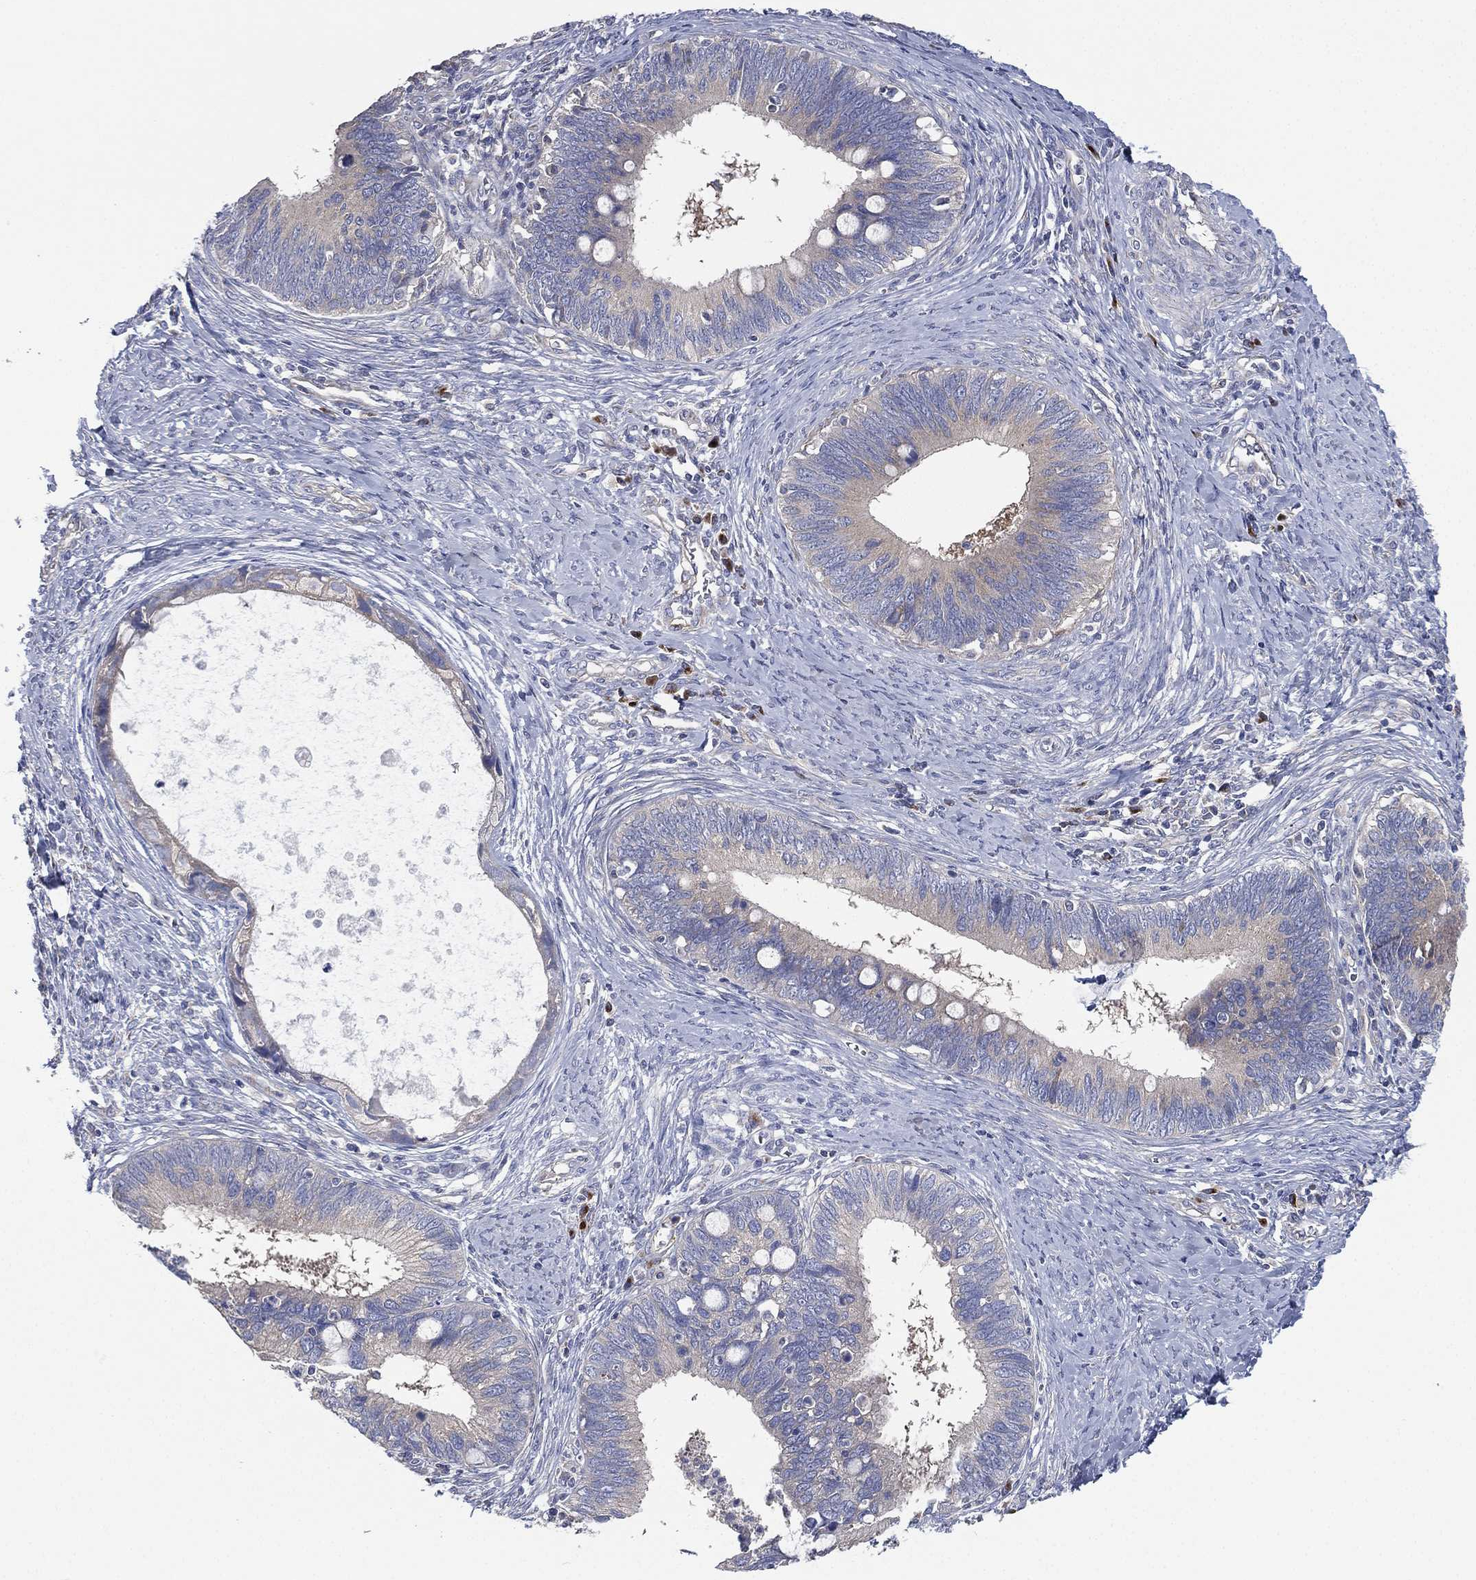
{"staining": {"intensity": "weak", "quantity": "<25%", "location": "cytoplasmic/membranous"}, "tissue": "cervical cancer", "cell_type": "Tumor cells", "image_type": "cancer", "snomed": [{"axis": "morphology", "description": "Adenocarcinoma, NOS"}, {"axis": "topography", "description": "Cervix"}], "caption": "The photomicrograph demonstrates no significant staining in tumor cells of cervical adenocarcinoma.", "gene": "ATP8A2", "patient": {"sex": "female", "age": 42}}